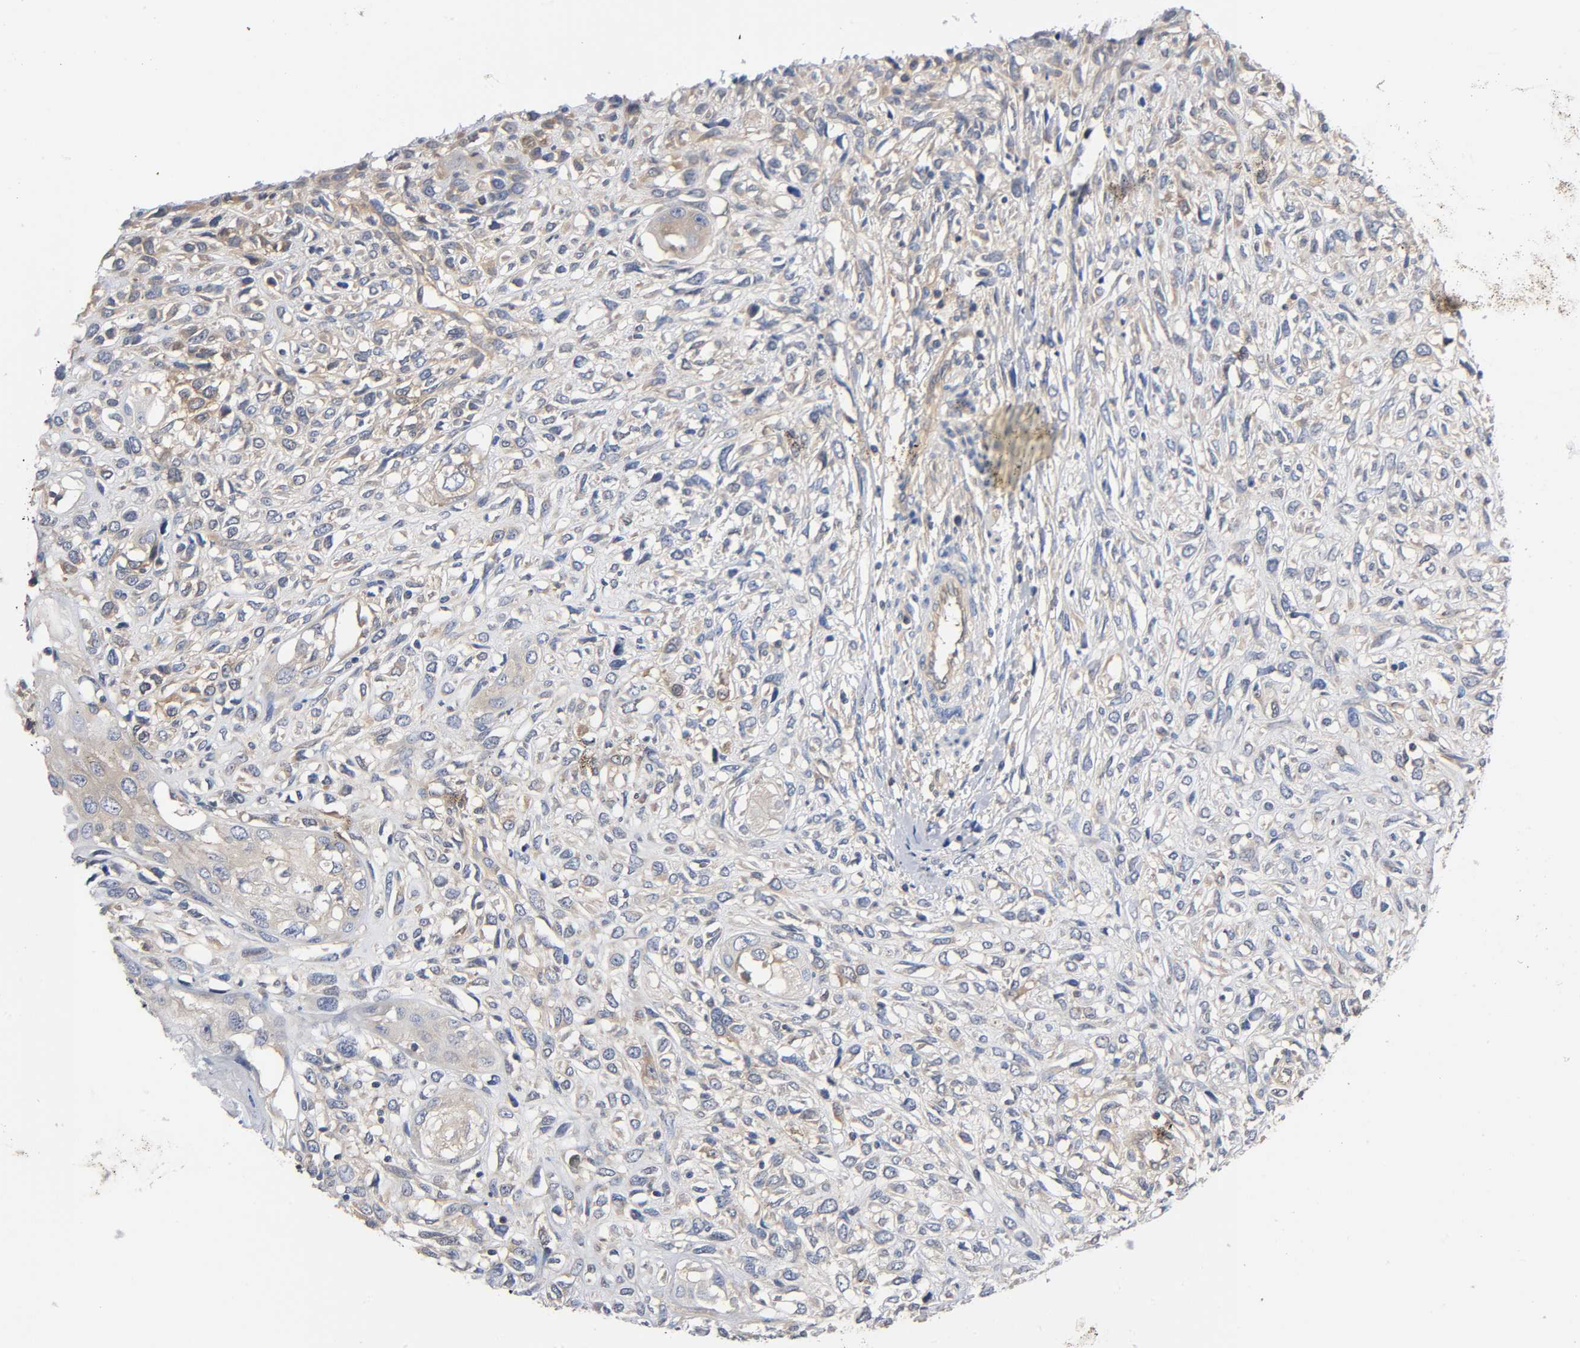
{"staining": {"intensity": "weak", "quantity": "<25%", "location": "cytoplasmic/membranous"}, "tissue": "head and neck cancer", "cell_type": "Tumor cells", "image_type": "cancer", "snomed": [{"axis": "morphology", "description": "Necrosis, NOS"}, {"axis": "morphology", "description": "Neoplasm, malignant, NOS"}, {"axis": "topography", "description": "Salivary gland"}, {"axis": "topography", "description": "Head-Neck"}], "caption": "An immunohistochemistry image of head and neck cancer (malignant neoplasm) is shown. There is no staining in tumor cells of head and neck cancer (malignant neoplasm).", "gene": "PRKAB1", "patient": {"sex": "male", "age": 43}}